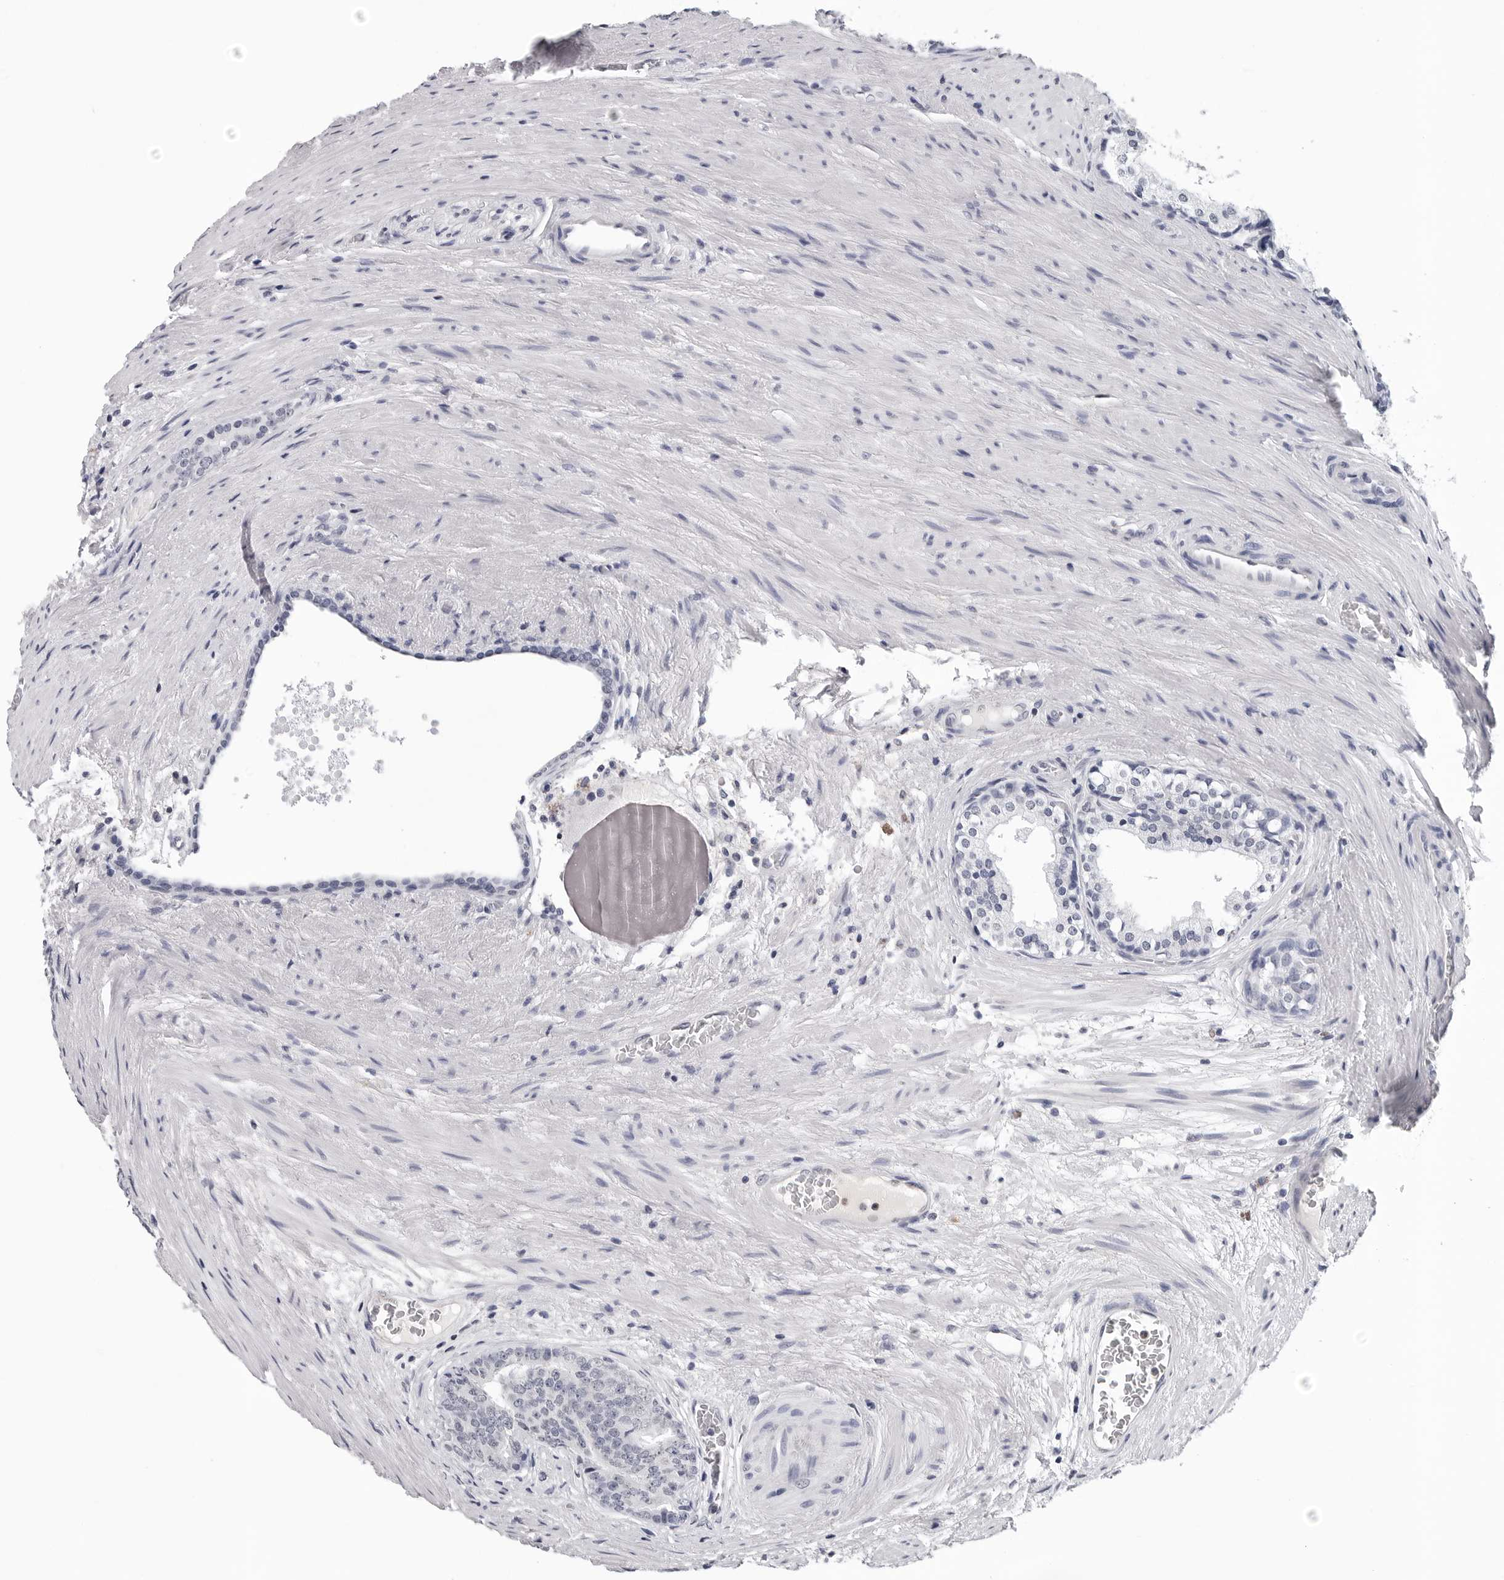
{"staining": {"intensity": "negative", "quantity": "none", "location": "none"}, "tissue": "prostate cancer", "cell_type": "Tumor cells", "image_type": "cancer", "snomed": [{"axis": "morphology", "description": "Adenocarcinoma, High grade"}, {"axis": "topography", "description": "Prostate"}], "caption": "The photomicrograph exhibits no staining of tumor cells in prostate cancer.", "gene": "TRMT13", "patient": {"sex": "male", "age": 56}}